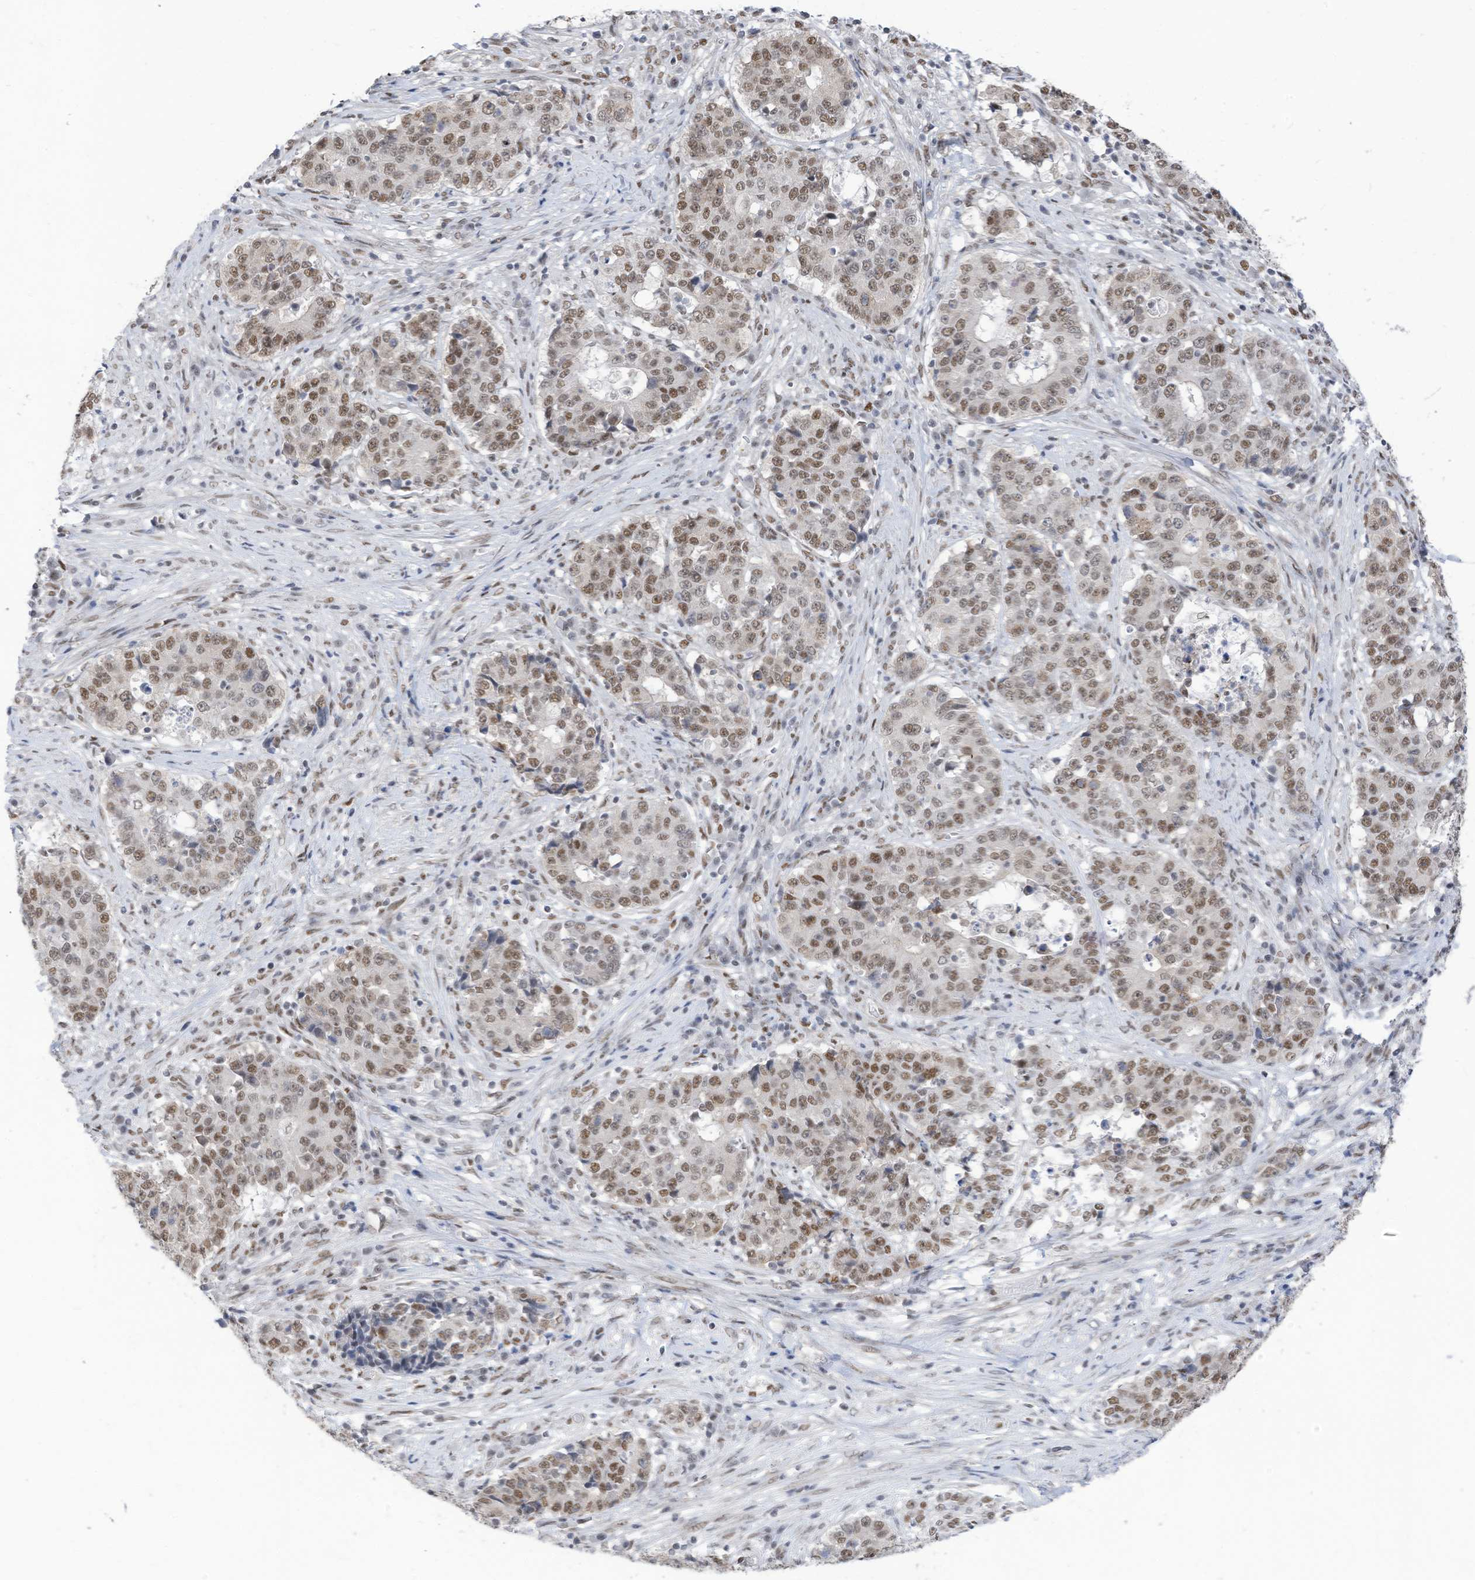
{"staining": {"intensity": "moderate", "quantity": ">75%", "location": "nuclear"}, "tissue": "stomach cancer", "cell_type": "Tumor cells", "image_type": "cancer", "snomed": [{"axis": "morphology", "description": "Adenocarcinoma, NOS"}, {"axis": "topography", "description": "Stomach"}], "caption": "Immunohistochemistry micrograph of neoplastic tissue: human adenocarcinoma (stomach) stained using immunohistochemistry demonstrates medium levels of moderate protein expression localized specifically in the nuclear of tumor cells, appearing as a nuclear brown color.", "gene": "KHSRP", "patient": {"sex": "male", "age": 59}}